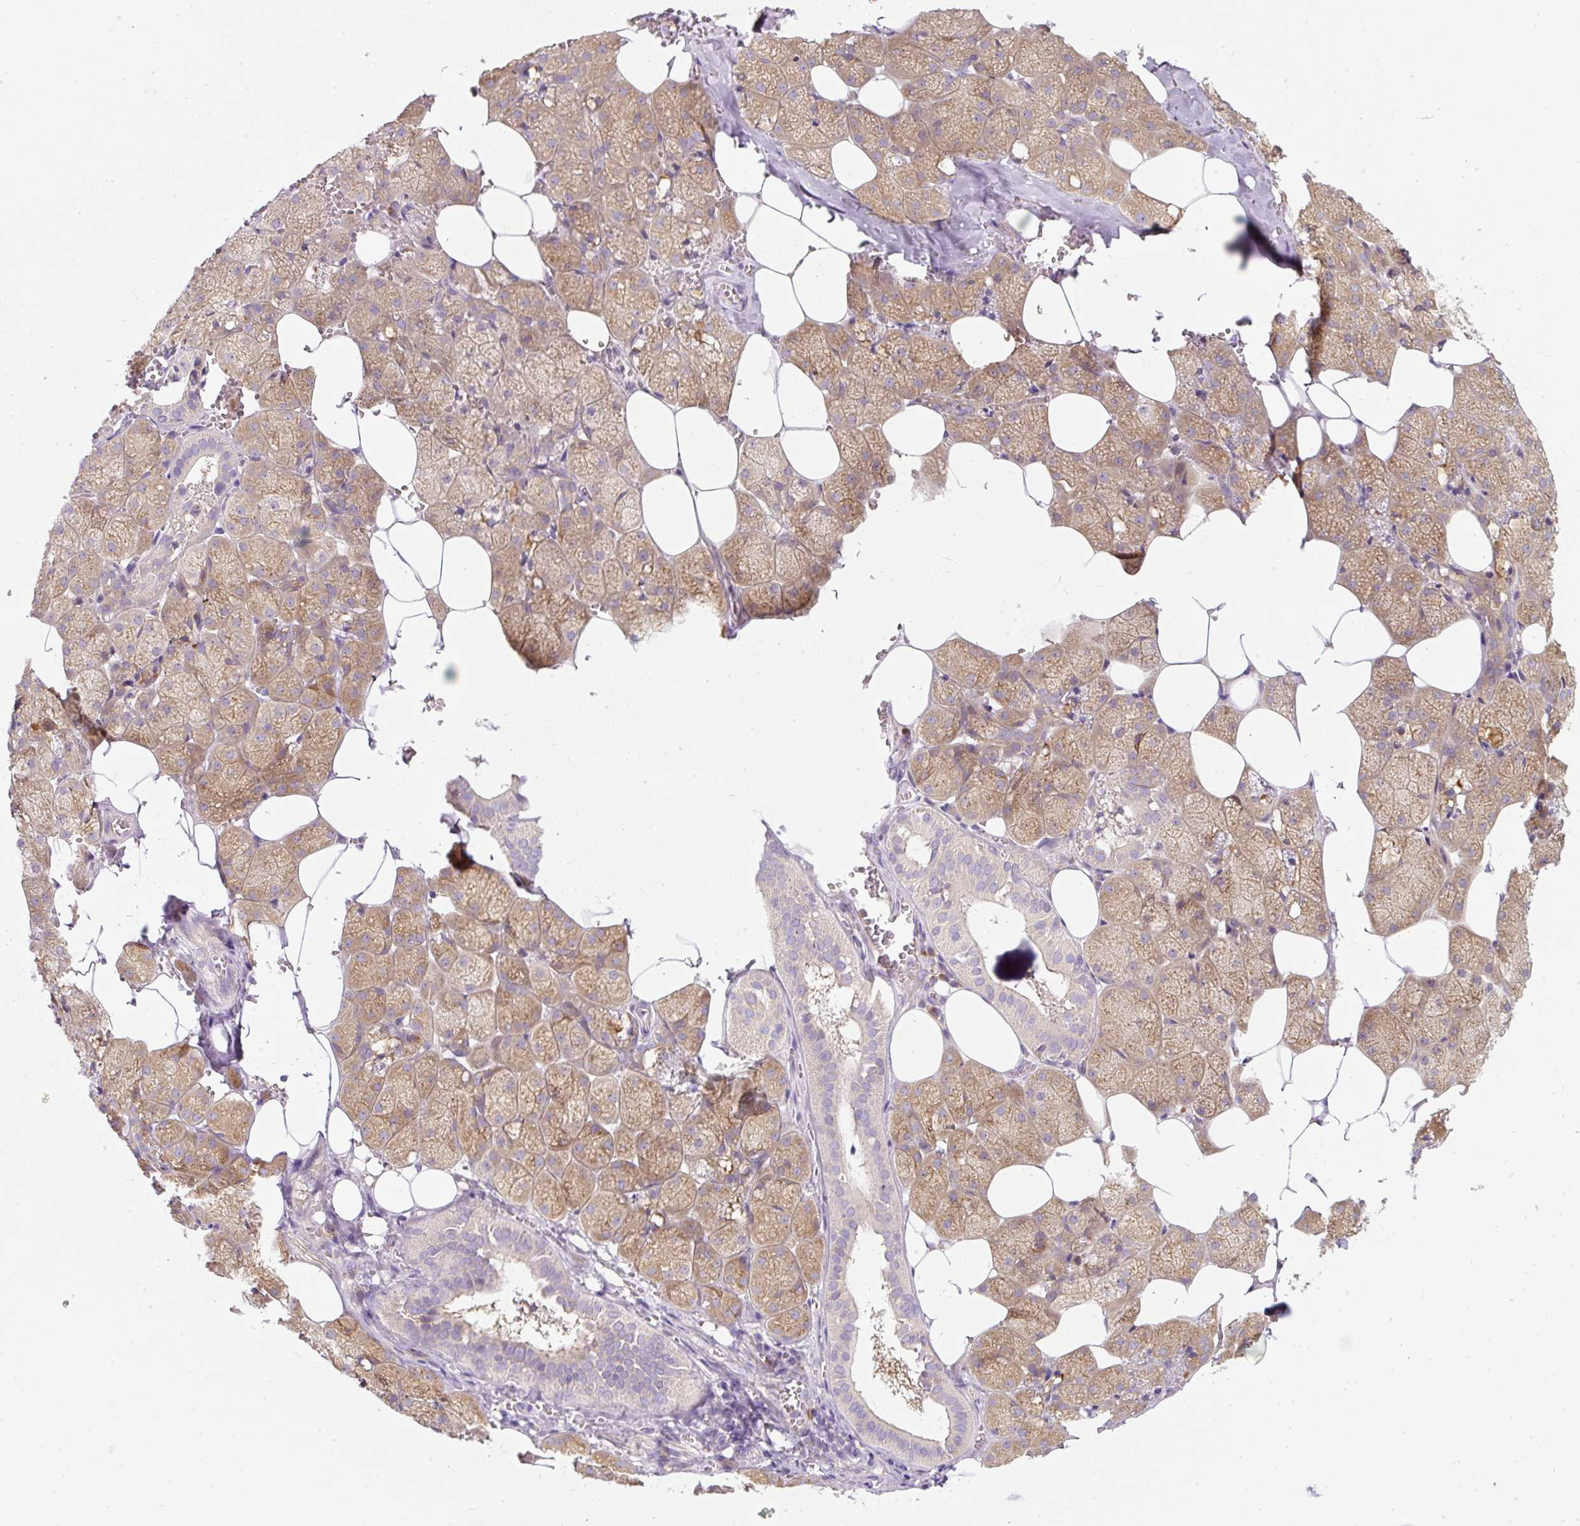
{"staining": {"intensity": "moderate", "quantity": ">75%", "location": "cytoplasmic/membranous"}, "tissue": "salivary gland", "cell_type": "Glandular cells", "image_type": "normal", "snomed": [{"axis": "morphology", "description": "Normal tissue, NOS"}, {"axis": "topography", "description": "Salivary gland"}, {"axis": "topography", "description": "Peripheral nerve tissue"}], "caption": "DAB immunohistochemical staining of unremarkable salivary gland displays moderate cytoplasmic/membranous protein staining in approximately >75% of glandular cells. The protein is stained brown, and the nuclei are stained in blue (DAB (3,3'-diaminobenzidine) IHC with brightfield microscopy, high magnification).", "gene": "MLX", "patient": {"sex": "male", "age": 38}}